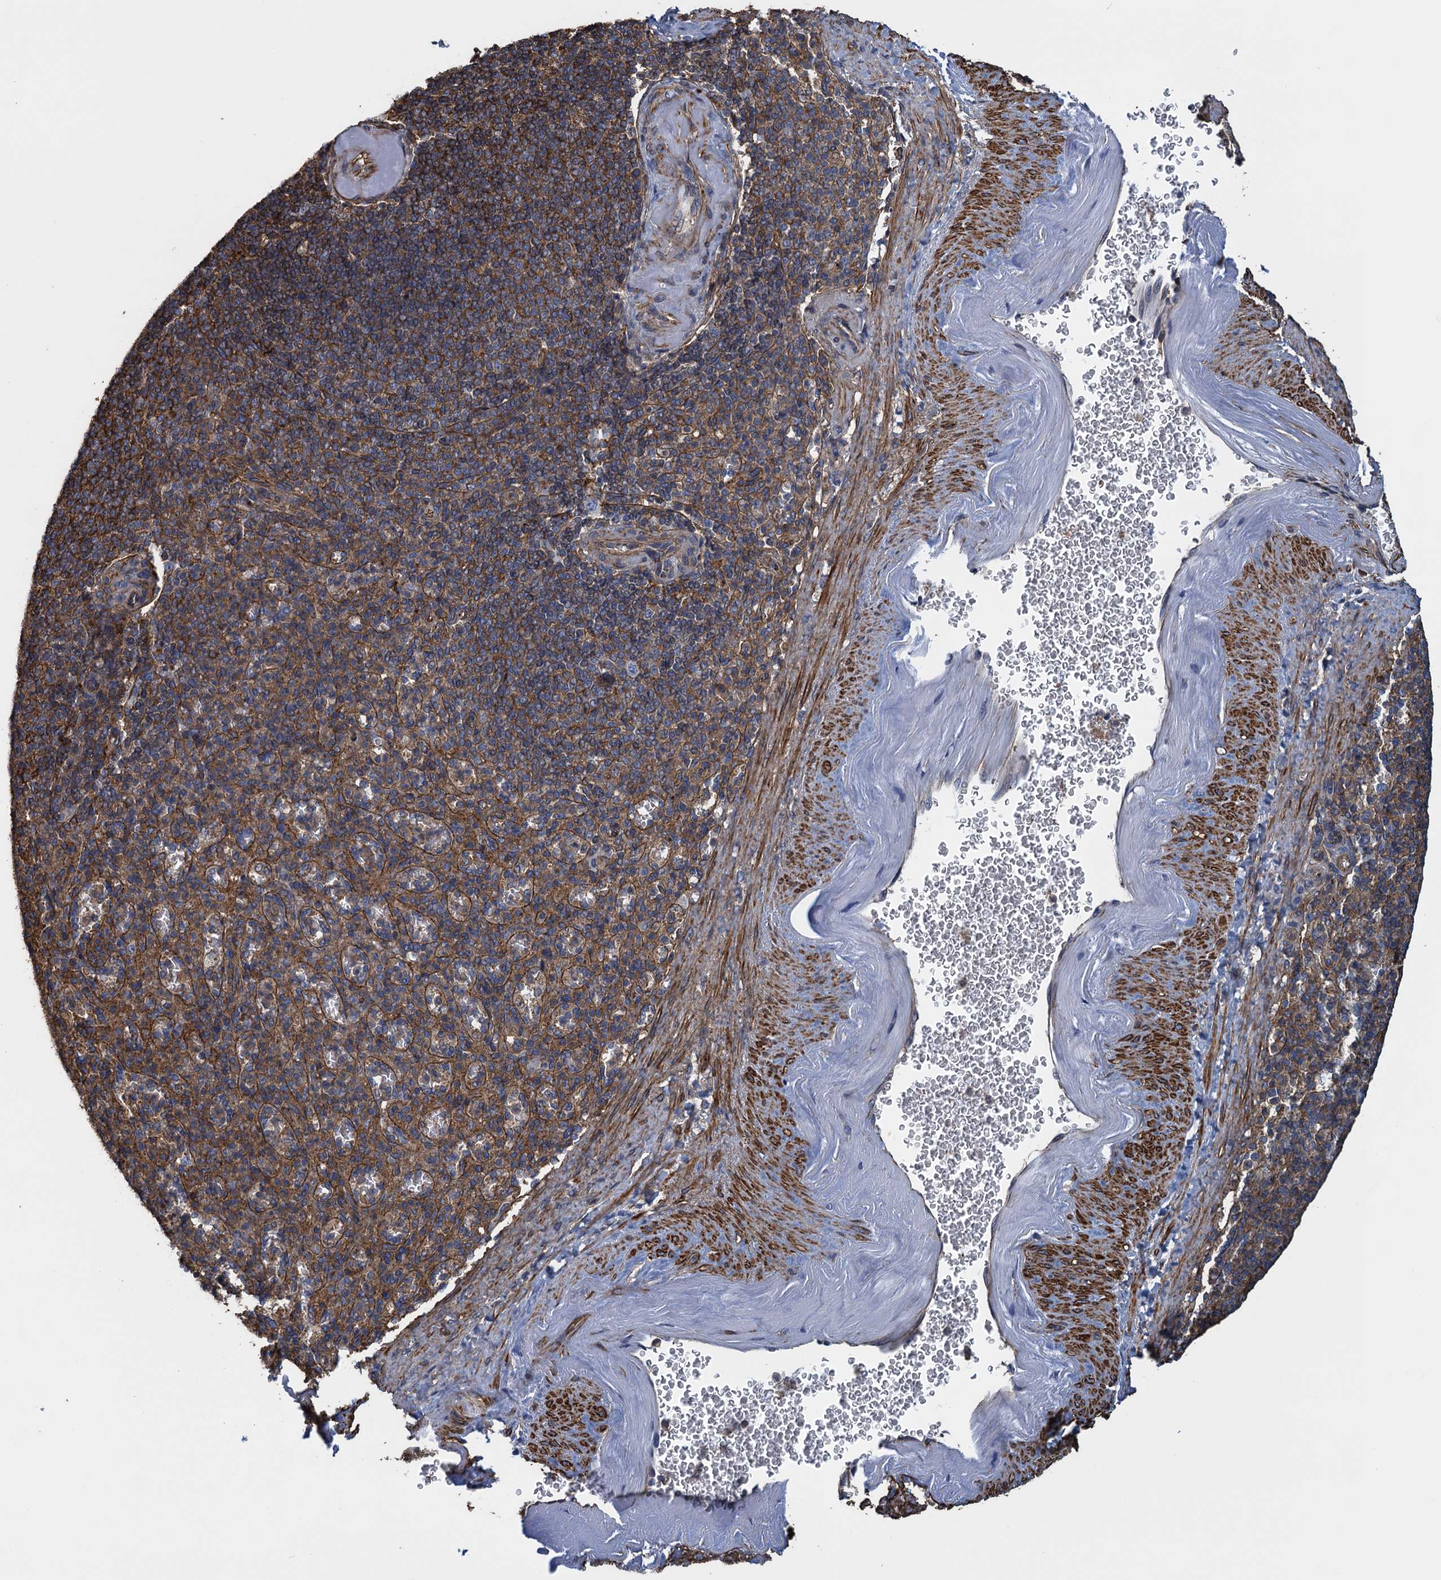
{"staining": {"intensity": "moderate", "quantity": "25%-75%", "location": "cytoplasmic/membranous"}, "tissue": "spleen", "cell_type": "Cells in red pulp", "image_type": "normal", "snomed": [{"axis": "morphology", "description": "Normal tissue, NOS"}, {"axis": "topography", "description": "Spleen"}], "caption": "An image of spleen stained for a protein displays moderate cytoplasmic/membranous brown staining in cells in red pulp.", "gene": "PROSER2", "patient": {"sex": "female", "age": 74}}